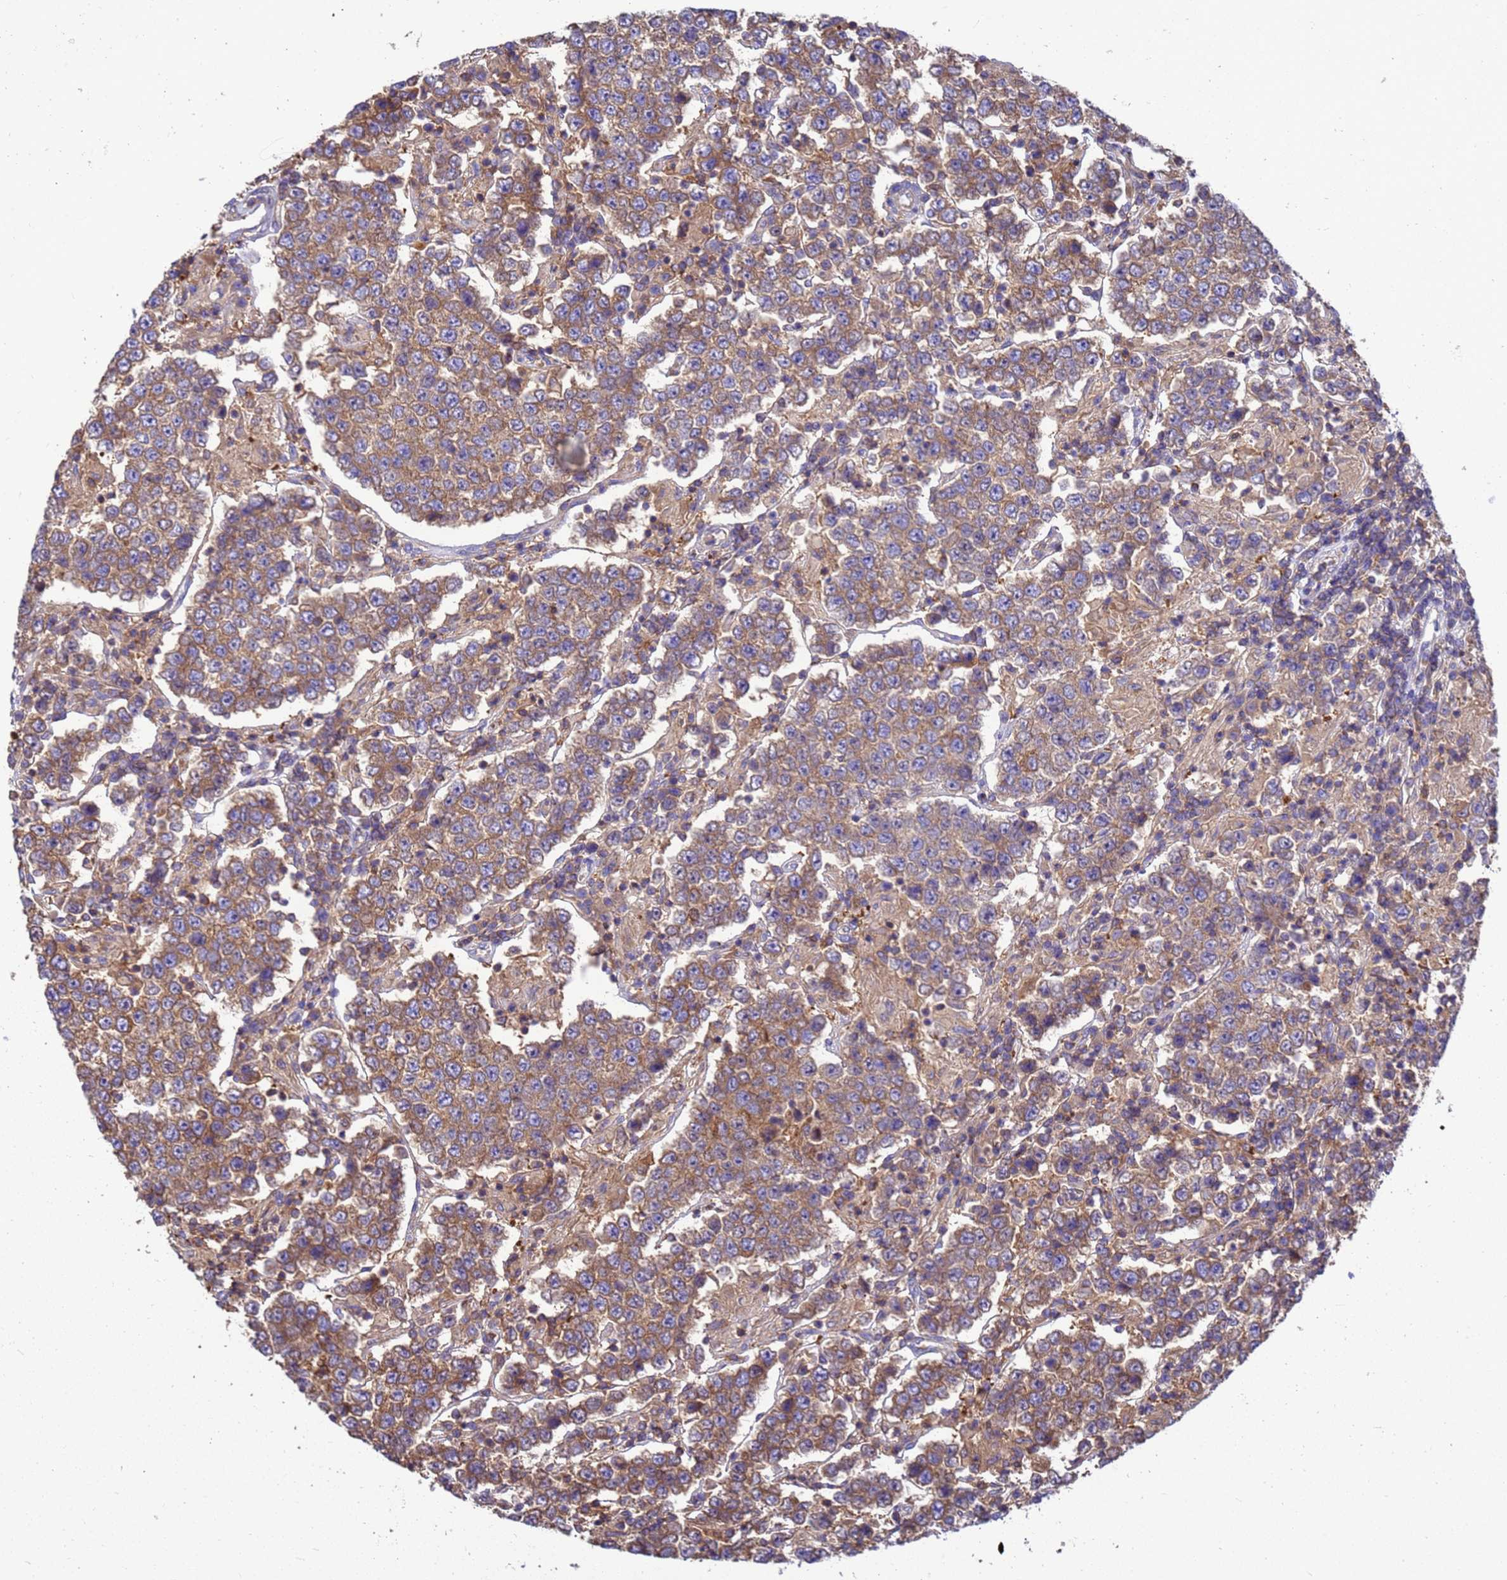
{"staining": {"intensity": "moderate", "quantity": ">75%", "location": "cytoplasmic/membranous"}, "tissue": "testis cancer", "cell_type": "Tumor cells", "image_type": "cancer", "snomed": [{"axis": "morphology", "description": "Normal tissue, NOS"}, {"axis": "morphology", "description": "Urothelial carcinoma, High grade"}, {"axis": "morphology", "description": "Seminoma, NOS"}, {"axis": "morphology", "description": "Carcinoma, Embryonal, NOS"}, {"axis": "topography", "description": "Urinary bladder"}, {"axis": "topography", "description": "Testis"}], "caption": "Protein staining of testis high-grade urothelial carcinoma tissue demonstrates moderate cytoplasmic/membranous positivity in approximately >75% of tumor cells. Nuclei are stained in blue.", "gene": "ZNF235", "patient": {"sex": "male", "age": 41}}